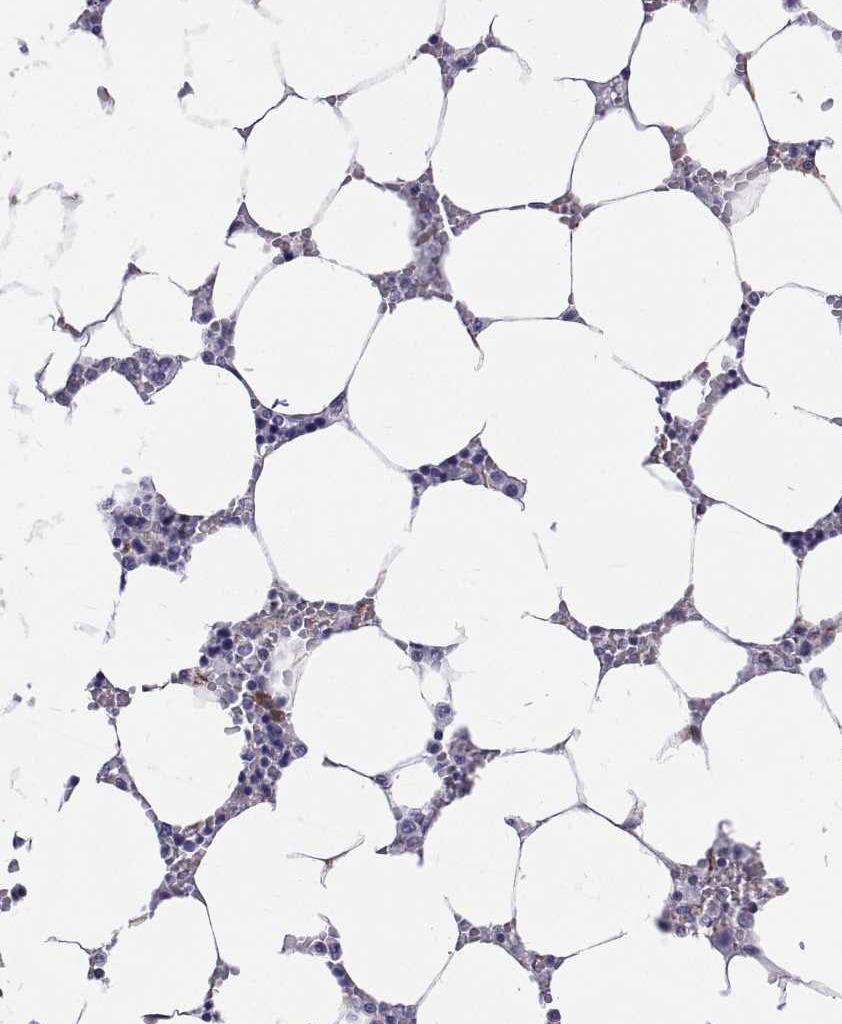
{"staining": {"intensity": "negative", "quantity": "none", "location": "none"}, "tissue": "bone marrow", "cell_type": "Hematopoietic cells", "image_type": "normal", "snomed": [{"axis": "morphology", "description": "Normal tissue, NOS"}, {"axis": "topography", "description": "Bone marrow"}], "caption": "Immunohistochemistry of unremarkable human bone marrow demonstrates no staining in hematopoietic cells.", "gene": "OPRPN", "patient": {"sex": "male", "age": 64}}